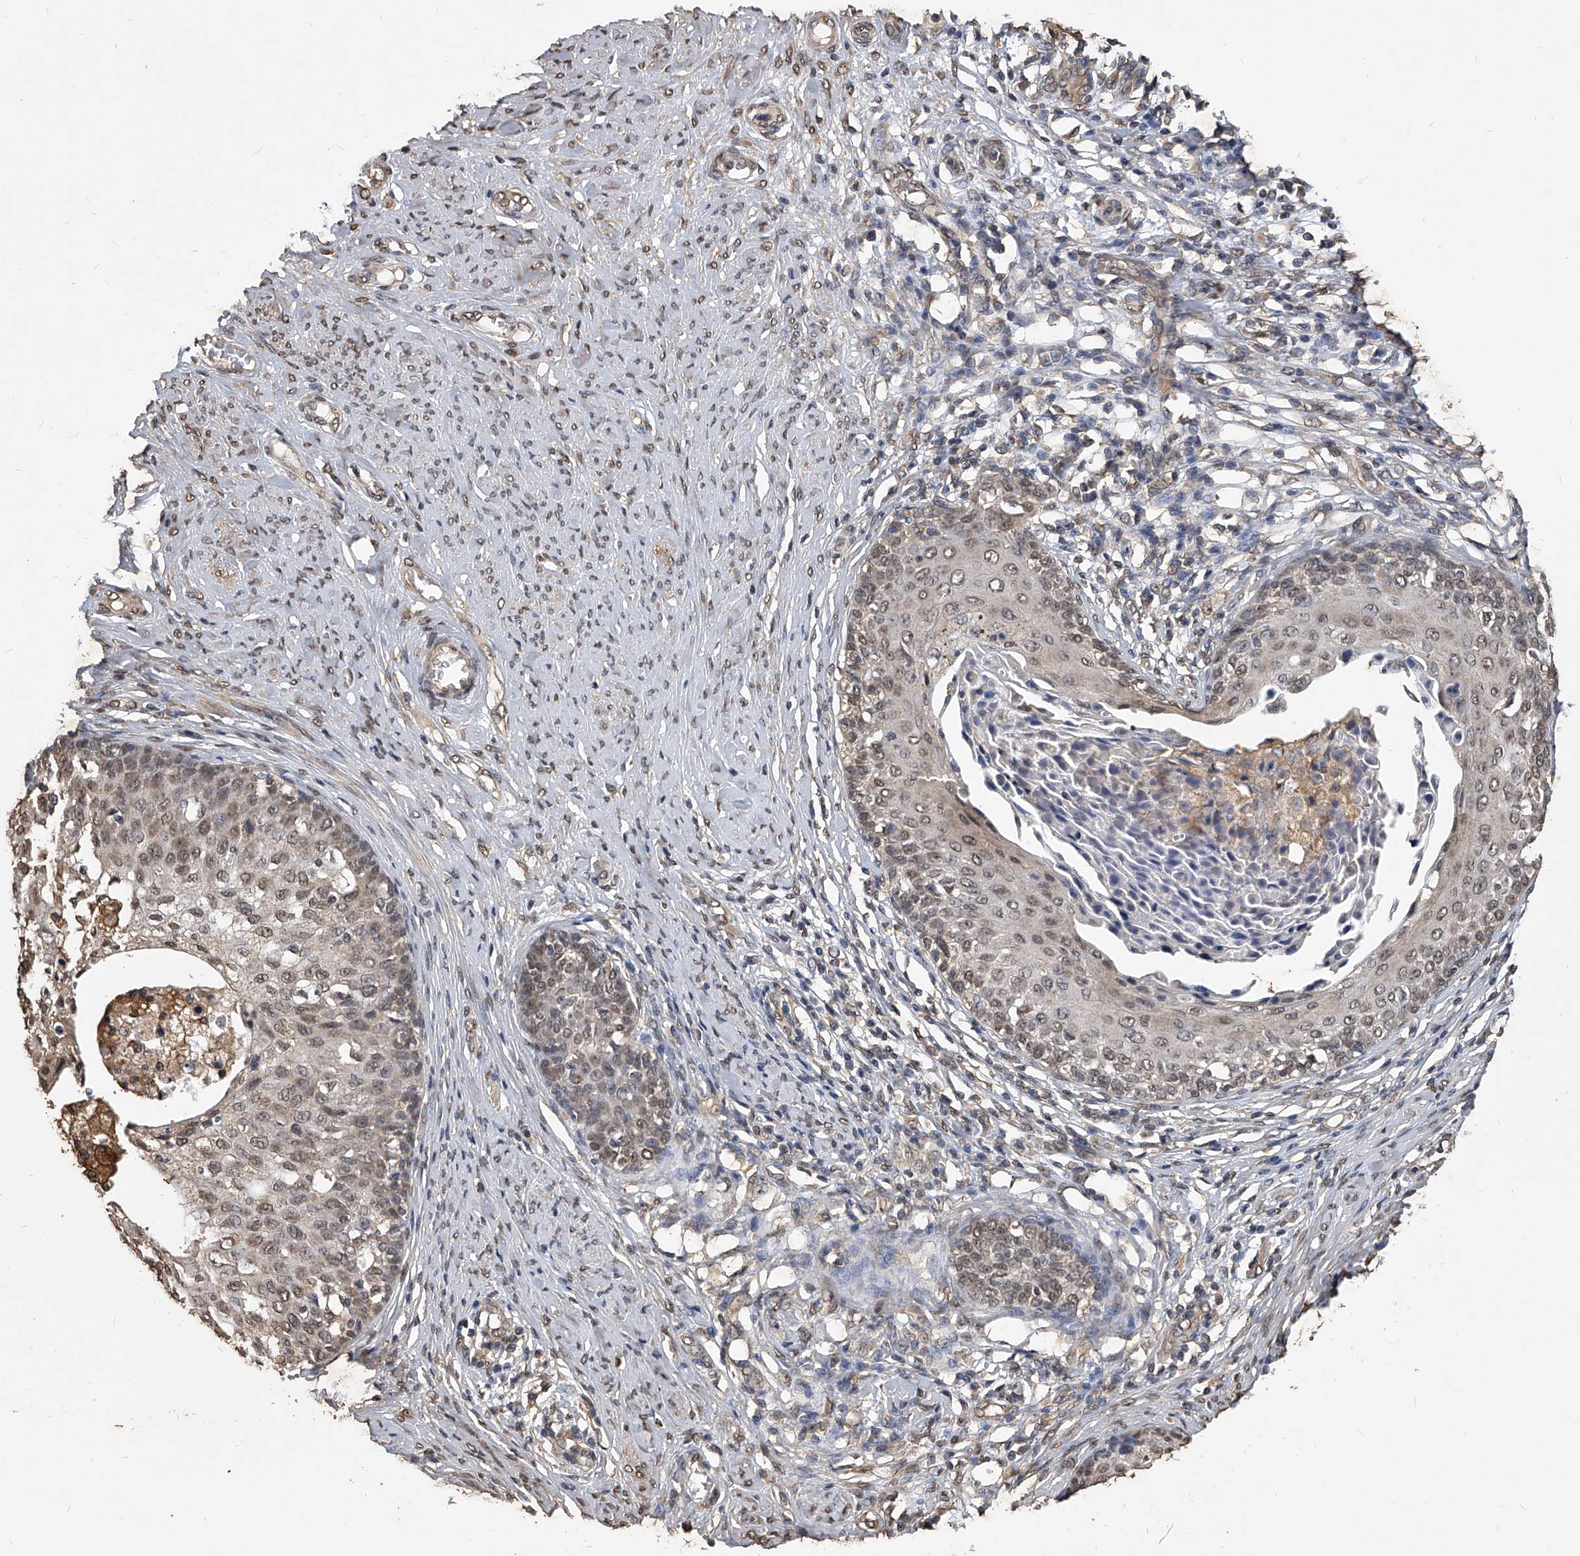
{"staining": {"intensity": "moderate", "quantity": ">75%", "location": "nuclear"}, "tissue": "cervical cancer", "cell_type": "Tumor cells", "image_type": "cancer", "snomed": [{"axis": "morphology", "description": "Squamous cell carcinoma, NOS"}, {"axis": "morphology", "description": "Adenocarcinoma, NOS"}, {"axis": "topography", "description": "Cervix"}], "caption": "Squamous cell carcinoma (cervical) stained with a brown dye reveals moderate nuclear positive expression in about >75% of tumor cells.", "gene": "FBXL4", "patient": {"sex": "female", "age": 52}}